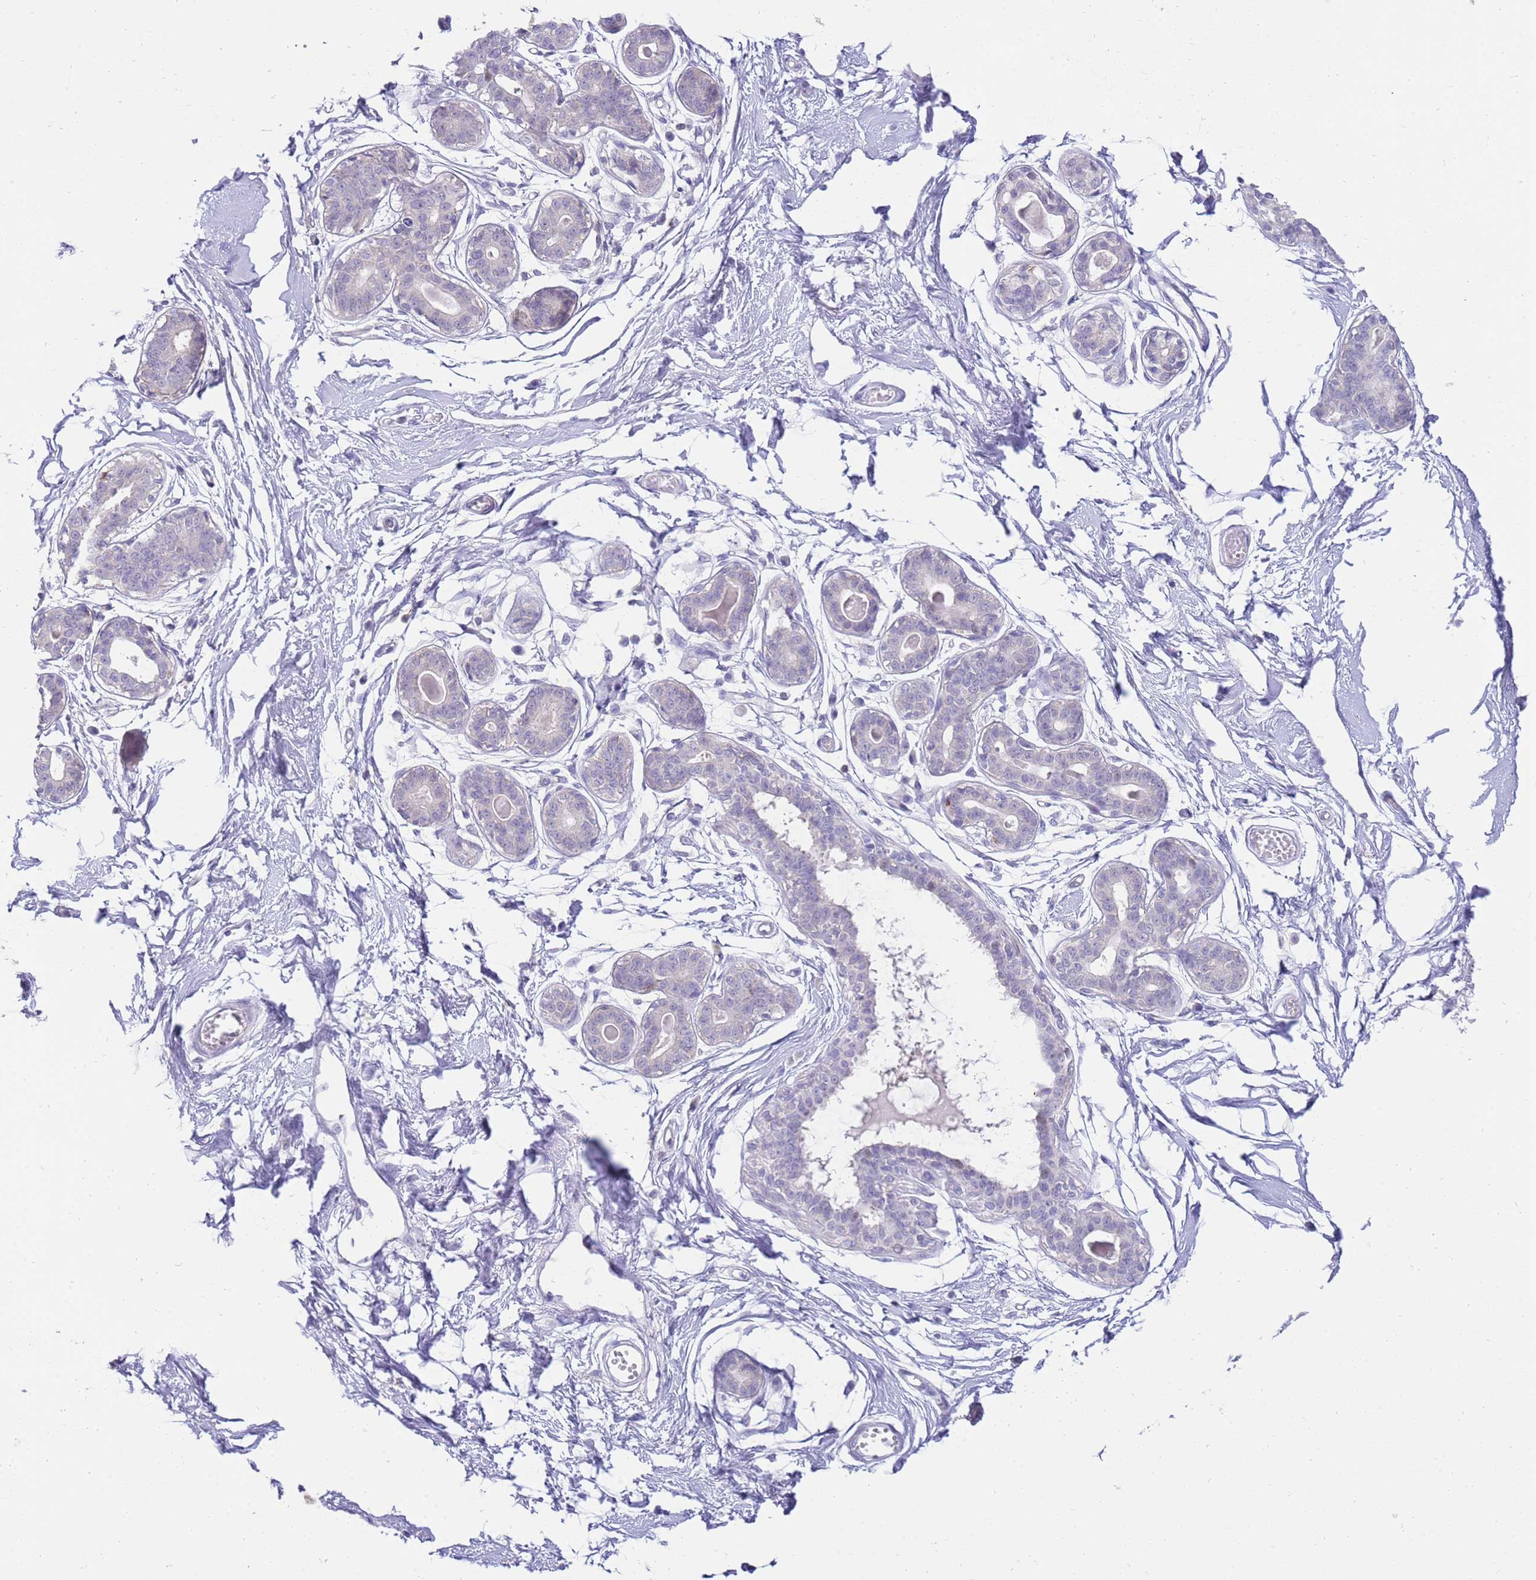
{"staining": {"intensity": "negative", "quantity": "none", "location": "none"}, "tissue": "breast", "cell_type": "Adipocytes", "image_type": "normal", "snomed": [{"axis": "morphology", "description": "Normal tissue, NOS"}, {"axis": "topography", "description": "Breast"}], "caption": "Adipocytes show no significant protein staining in normal breast. (Stains: DAB (3,3'-diaminobenzidine) IHC with hematoxylin counter stain, Microscopy: brightfield microscopy at high magnification).", "gene": "STK25", "patient": {"sex": "female", "age": 45}}